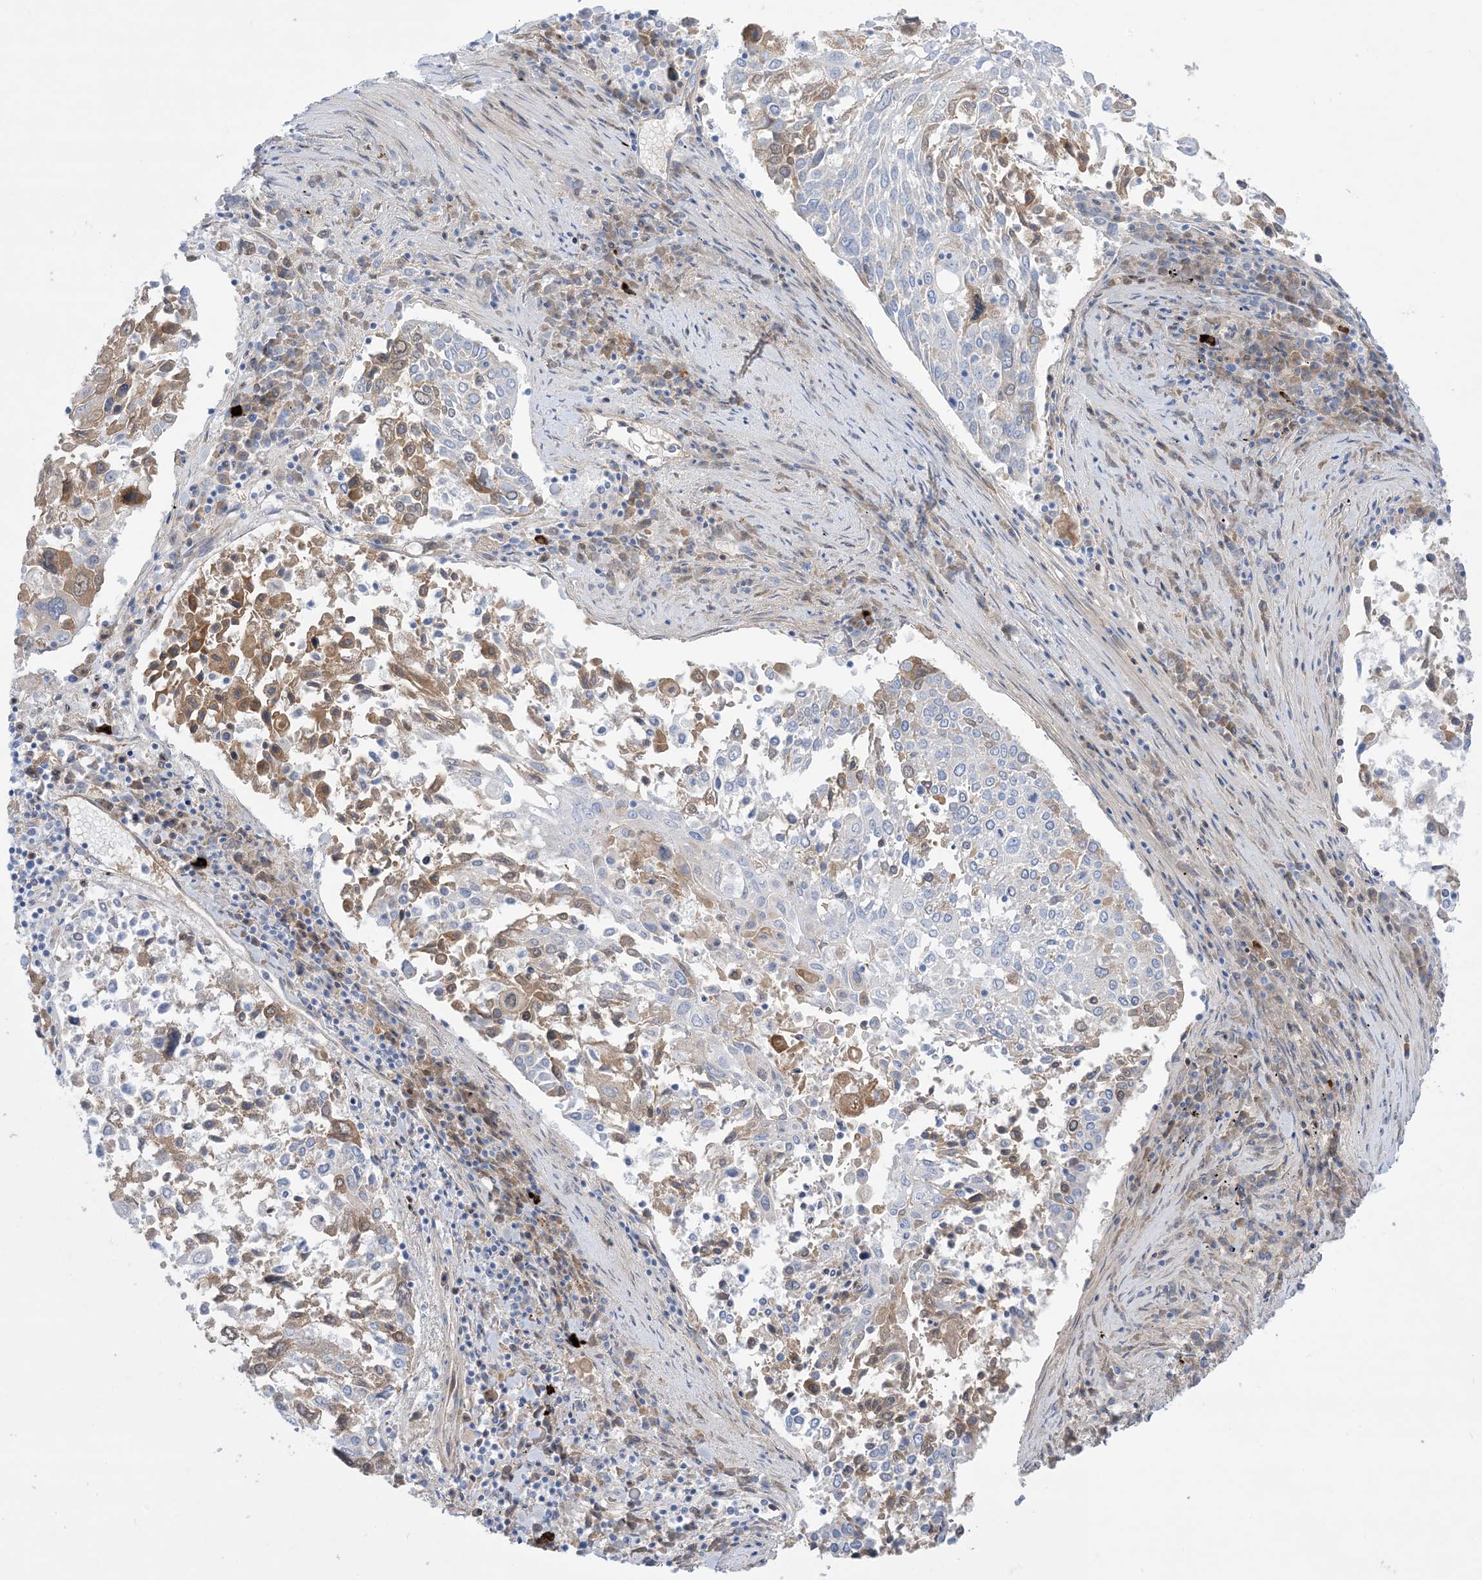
{"staining": {"intensity": "weak", "quantity": "<25%", "location": "cytoplasmic/membranous"}, "tissue": "lung cancer", "cell_type": "Tumor cells", "image_type": "cancer", "snomed": [{"axis": "morphology", "description": "Squamous cell carcinoma, NOS"}, {"axis": "topography", "description": "Lung"}], "caption": "This is an immunohistochemistry image of human lung cancer. There is no positivity in tumor cells.", "gene": "ATP11C", "patient": {"sex": "male", "age": 65}}